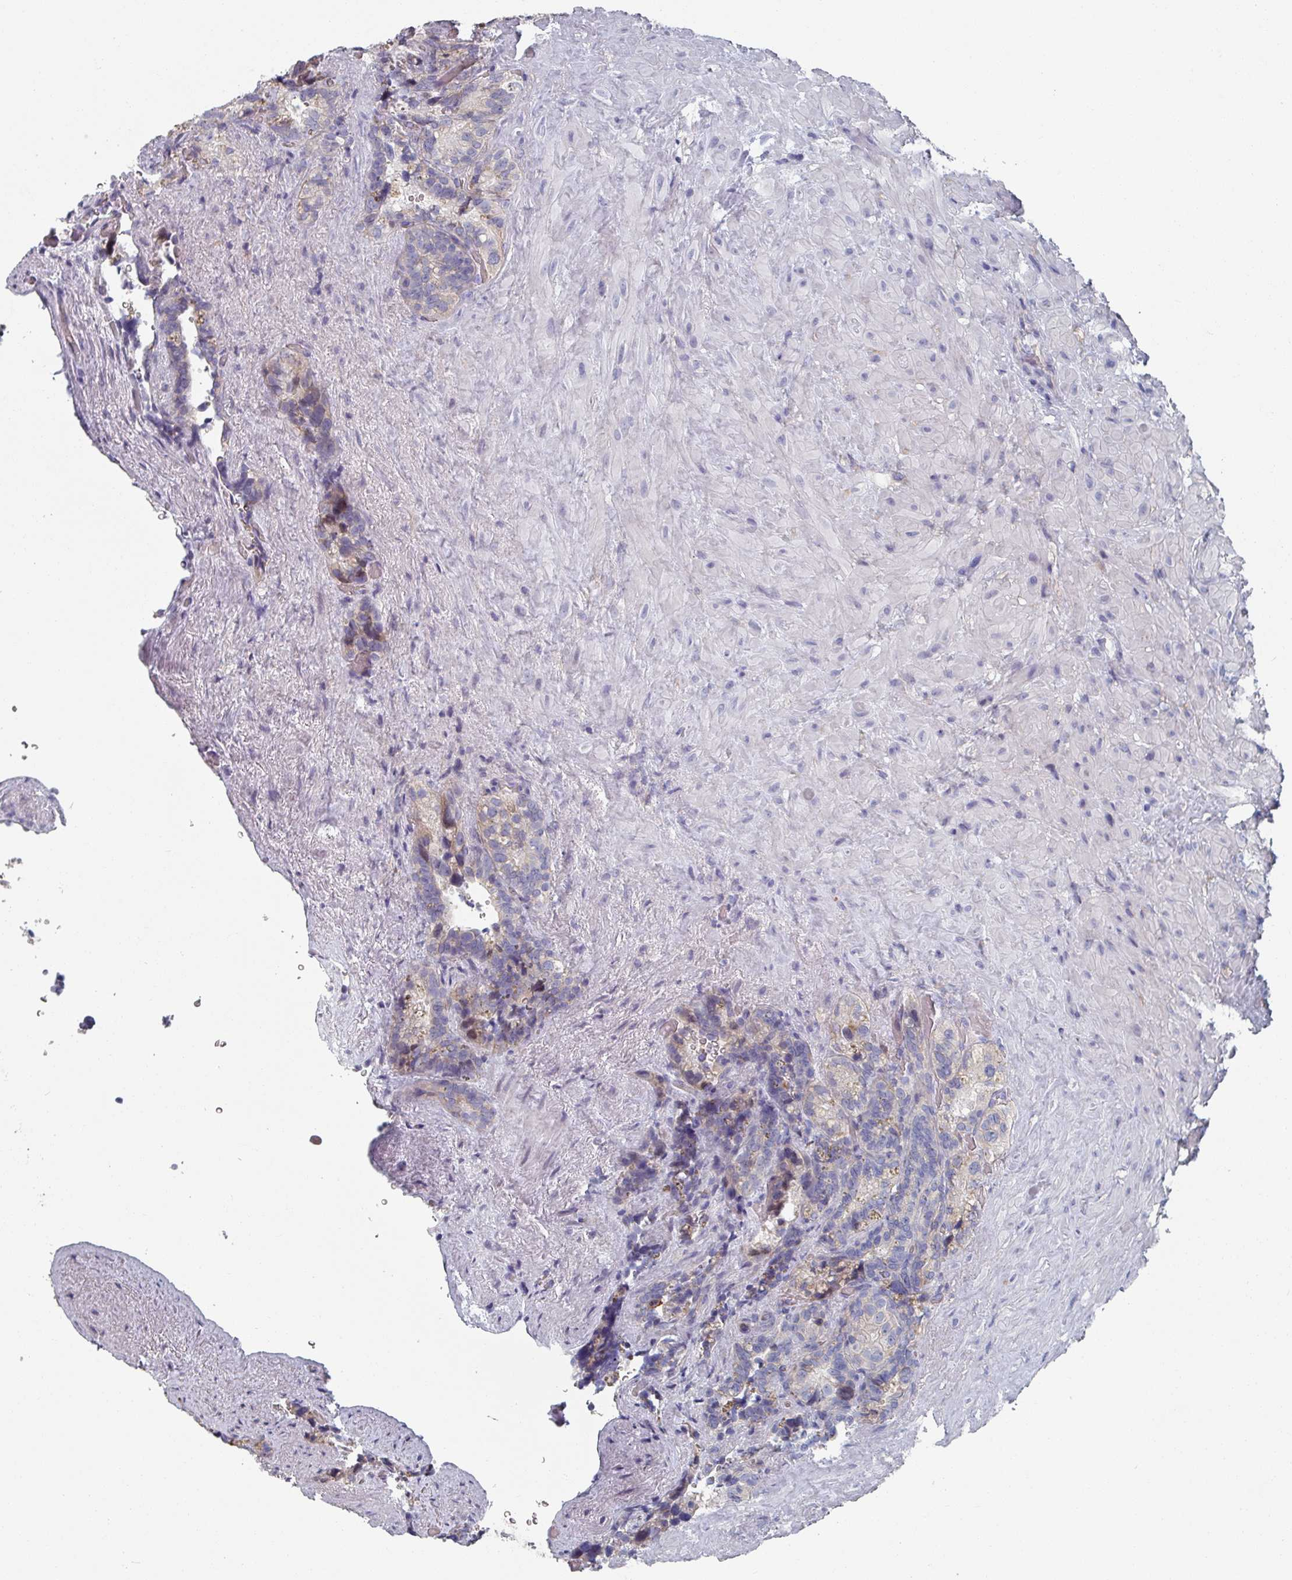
{"staining": {"intensity": "negative", "quantity": "none", "location": "none"}, "tissue": "seminal vesicle", "cell_type": "Glandular cells", "image_type": "normal", "snomed": [{"axis": "morphology", "description": "Normal tissue, NOS"}, {"axis": "topography", "description": "Seminal veicle"}], "caption": "DAB immunohistochemical staining of benign human seminal vesicle exhibits no significant expression in glandular cells.", "gene": "EFL1", "patient": {"sex": "male", "age": 62}}